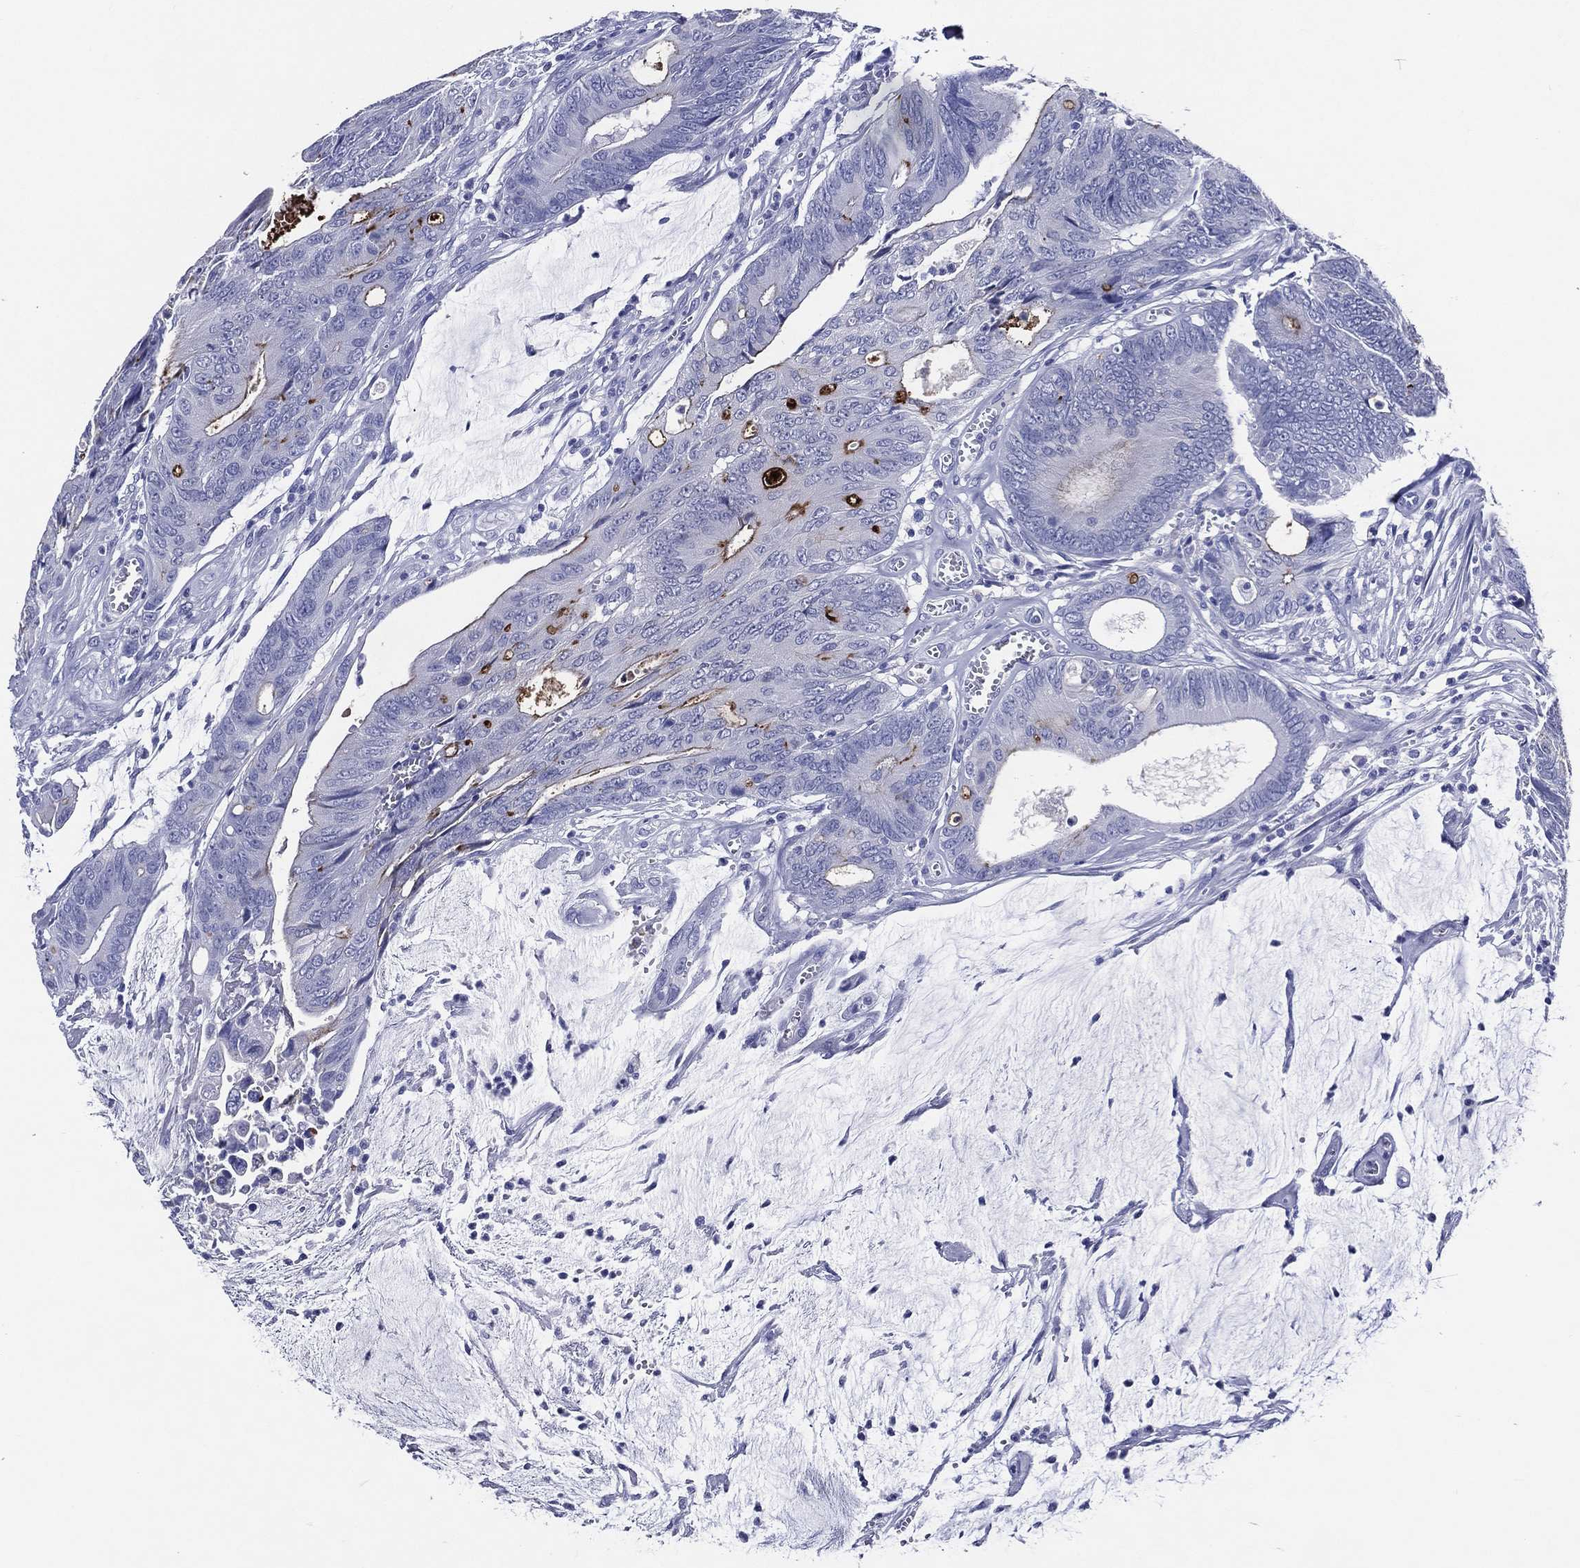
{"staining": {"intensity": "moderate", "quantity": "<25%", "location": "cytoplasmic/membranous"}, "tissue": "colorectal cancer", "cell_type": "Tumor cells", "image_type": "cancer", "snomed": [{"axis": "morphology", "description": "Normal tissue, NOS"}, {"axis": "morphology", "description": "Adenocarcinoma, NOS"}, {"axis": "topography", "description": "Colon"}], "caption": "Immunohistochemical staining of human colorectal cancer (adenocarcinoma) exhibits low levels of moderate cytoplasmic/membranous expression in about <25% of tumor cells.", "gene": "ACE2", "patient": {"sex": "male", "age": 65}}